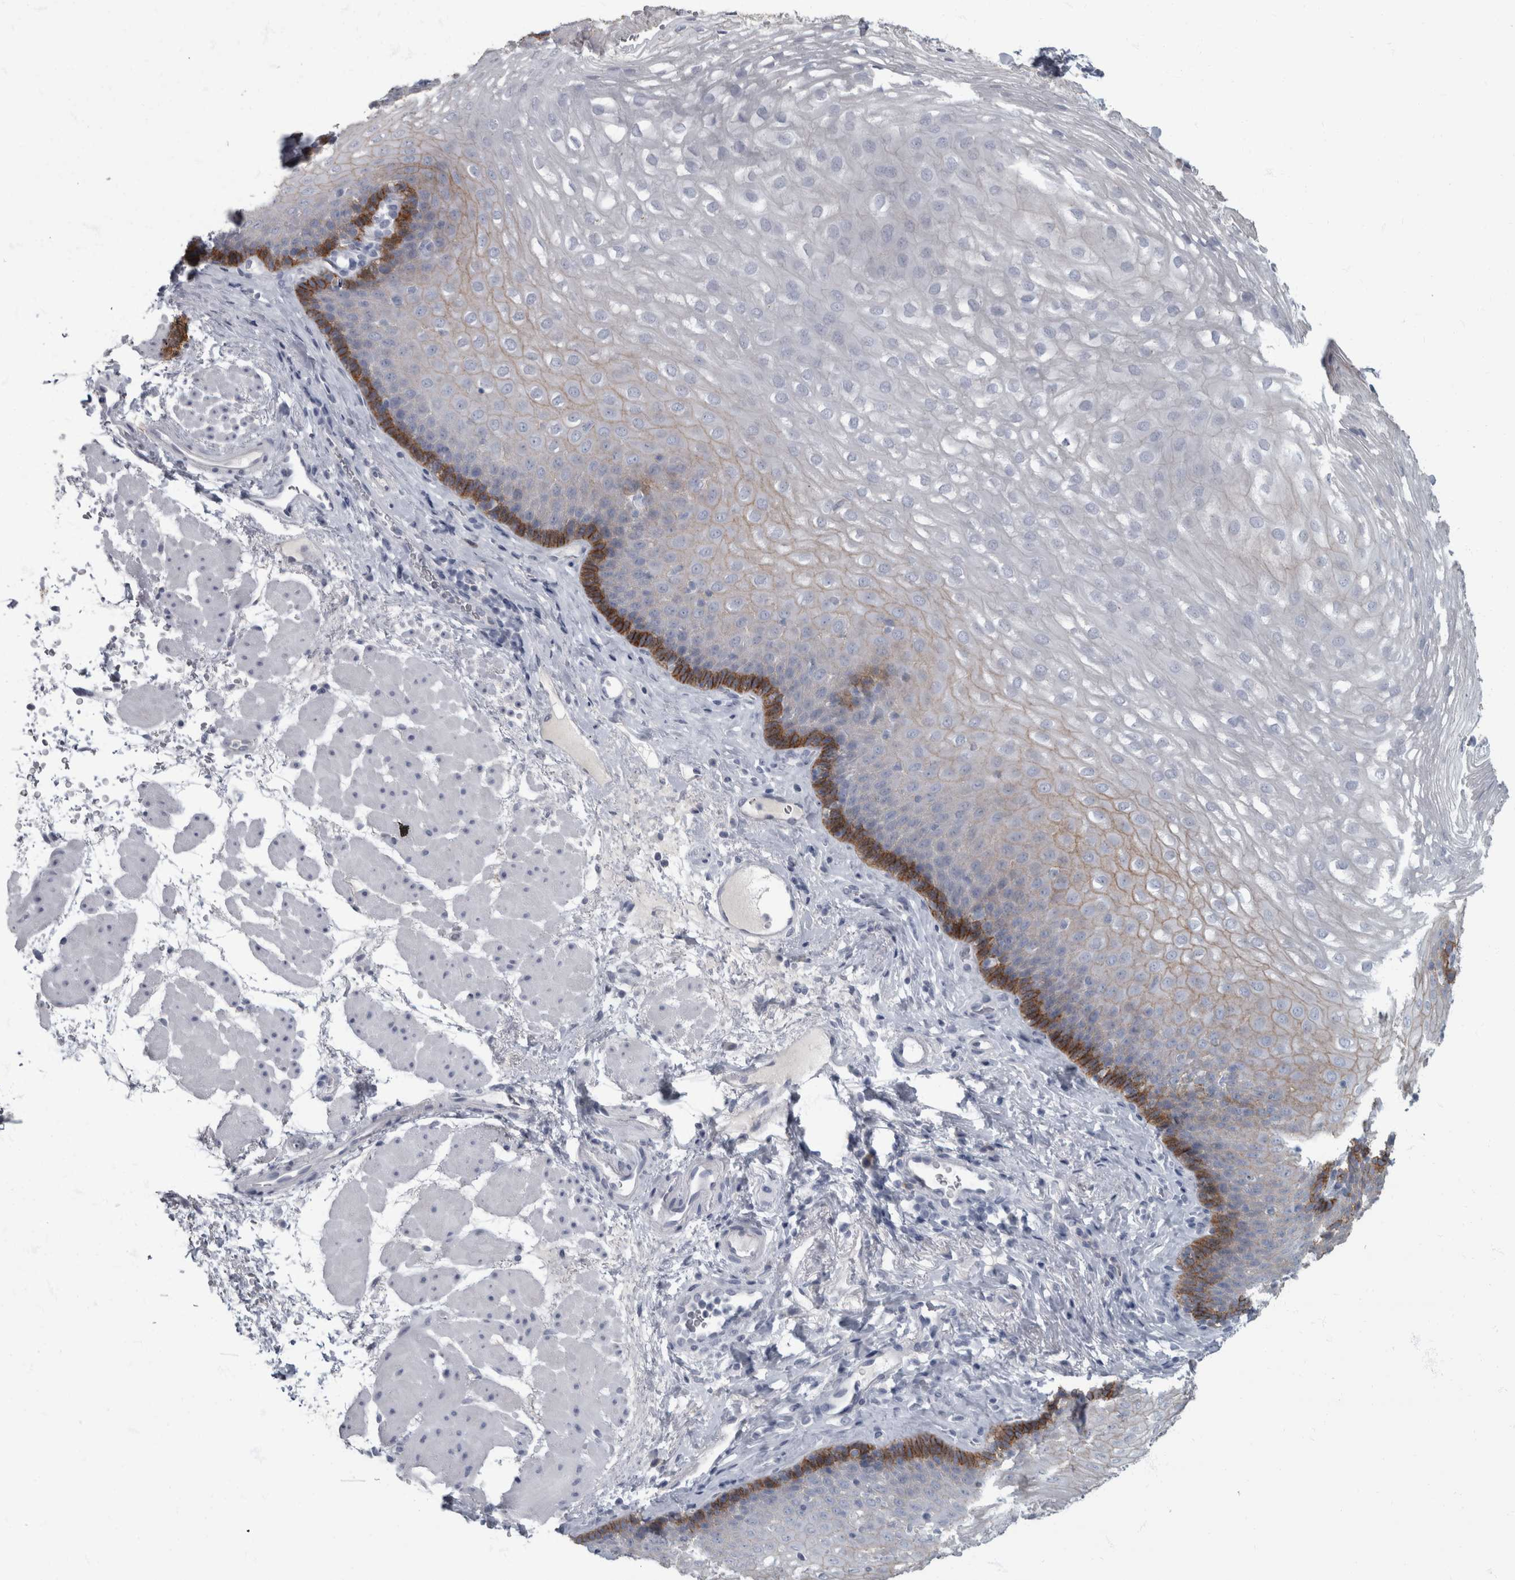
{"staining": {"intensity": "strong", "quantity": "<25%", "location": "cytoplasmic/membranous"}, "tissue": "esophagus", "cell_type": "Squamous epithelial cells", "image_type": "normal", "snomed": [{"axis": "morphology", "description": "Normal tissue, NOS"}, {"axis": "topography", "description": "Esophagus"}], "caption": "This photomicrograph reveals unremarkable esophagus stained with IHC to label a protein in brown. The cytoplasmic/membranous of squamous epithelial cells show strong positivity for the protein. Nuclei are counter-stained blue.", "gene": "DSG2", "patient": {"sex": "female", "age": 66}}